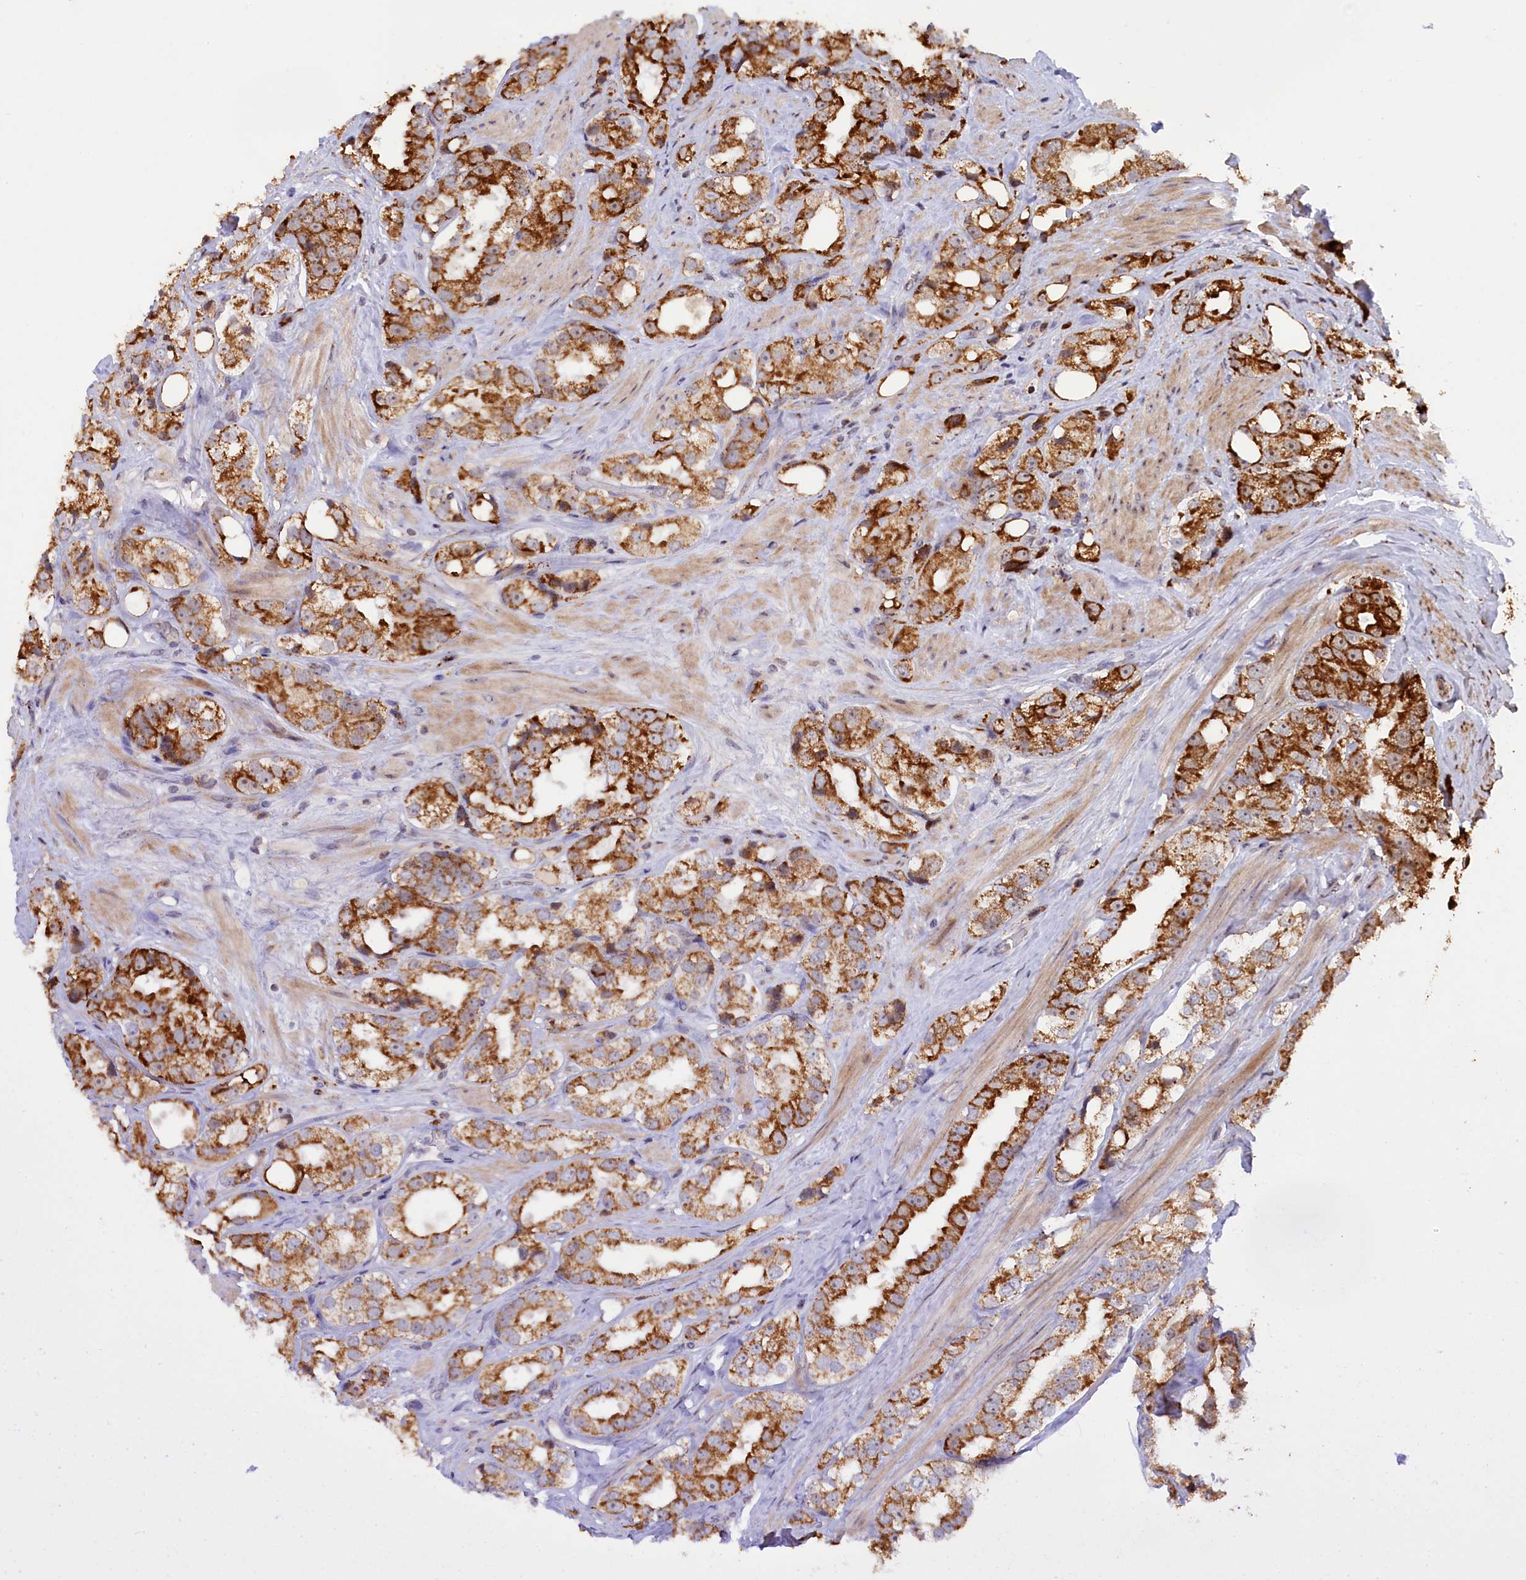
{"staining": {"intensity": "strong", "quantity": ">75%", "location": "cytoplasmic/membranous"}, "tissue": "prostate cancer", "cell_type": "Tumor cells", "image_type": "cancer", "snomed": [{"axis": "morphology", "description": "Adenocarcinoma, NOS"}, {"axis": "topography", "description": "Prostate"}], "caption": "This histopathology image shows IHC staining of human adenocarcinoma (prostate), with high strong cytoplasmic/membranous positivity in about >75% of tumor cells.", "gene": "DUS3L", "patient": {"sex": "male", "age": 79}}